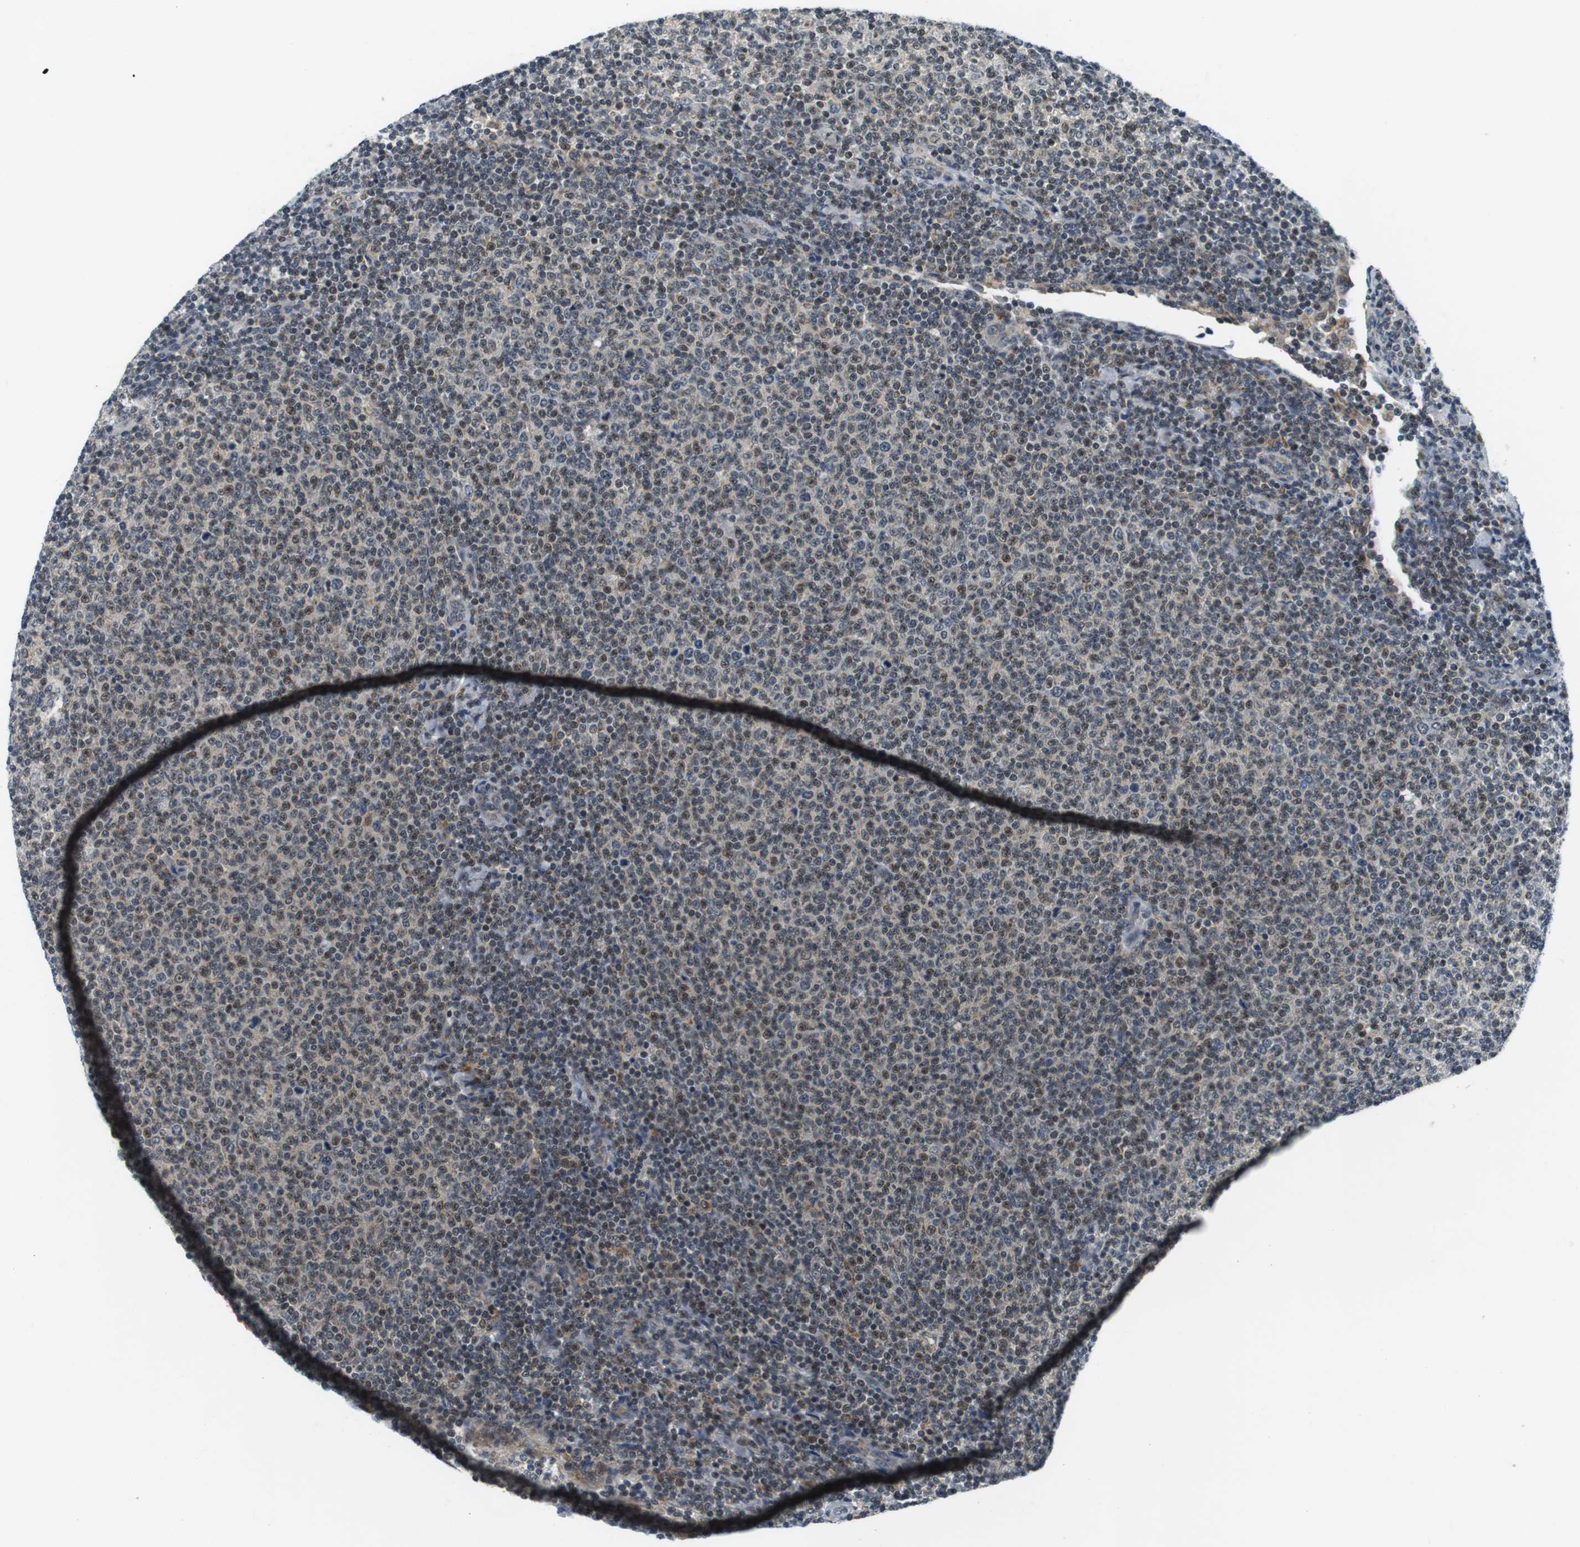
{"staining": {"intensity": "weak", "quantity": "25%-75%", "location": "nuclear"}, "tissue": "lymphoma", "cell_type": "Tumor cells", "image_type": "cancer", "snomed": [{"axis": "morphology", "description": "Malignant lymphoma, non-Hodgkin's type, Low grade"}, {"axis": "topography", "description": "Lymph node"}], "caption": "Protein expression analysis of human lymphoma reveals weak nuclear staining in about 25%-75% of tumor cells. Ihc stains the protein of interest in brown and the nuclei are stained blue.", "gene": "BRD4", "patient": {"sex": "male", "age": 66}}